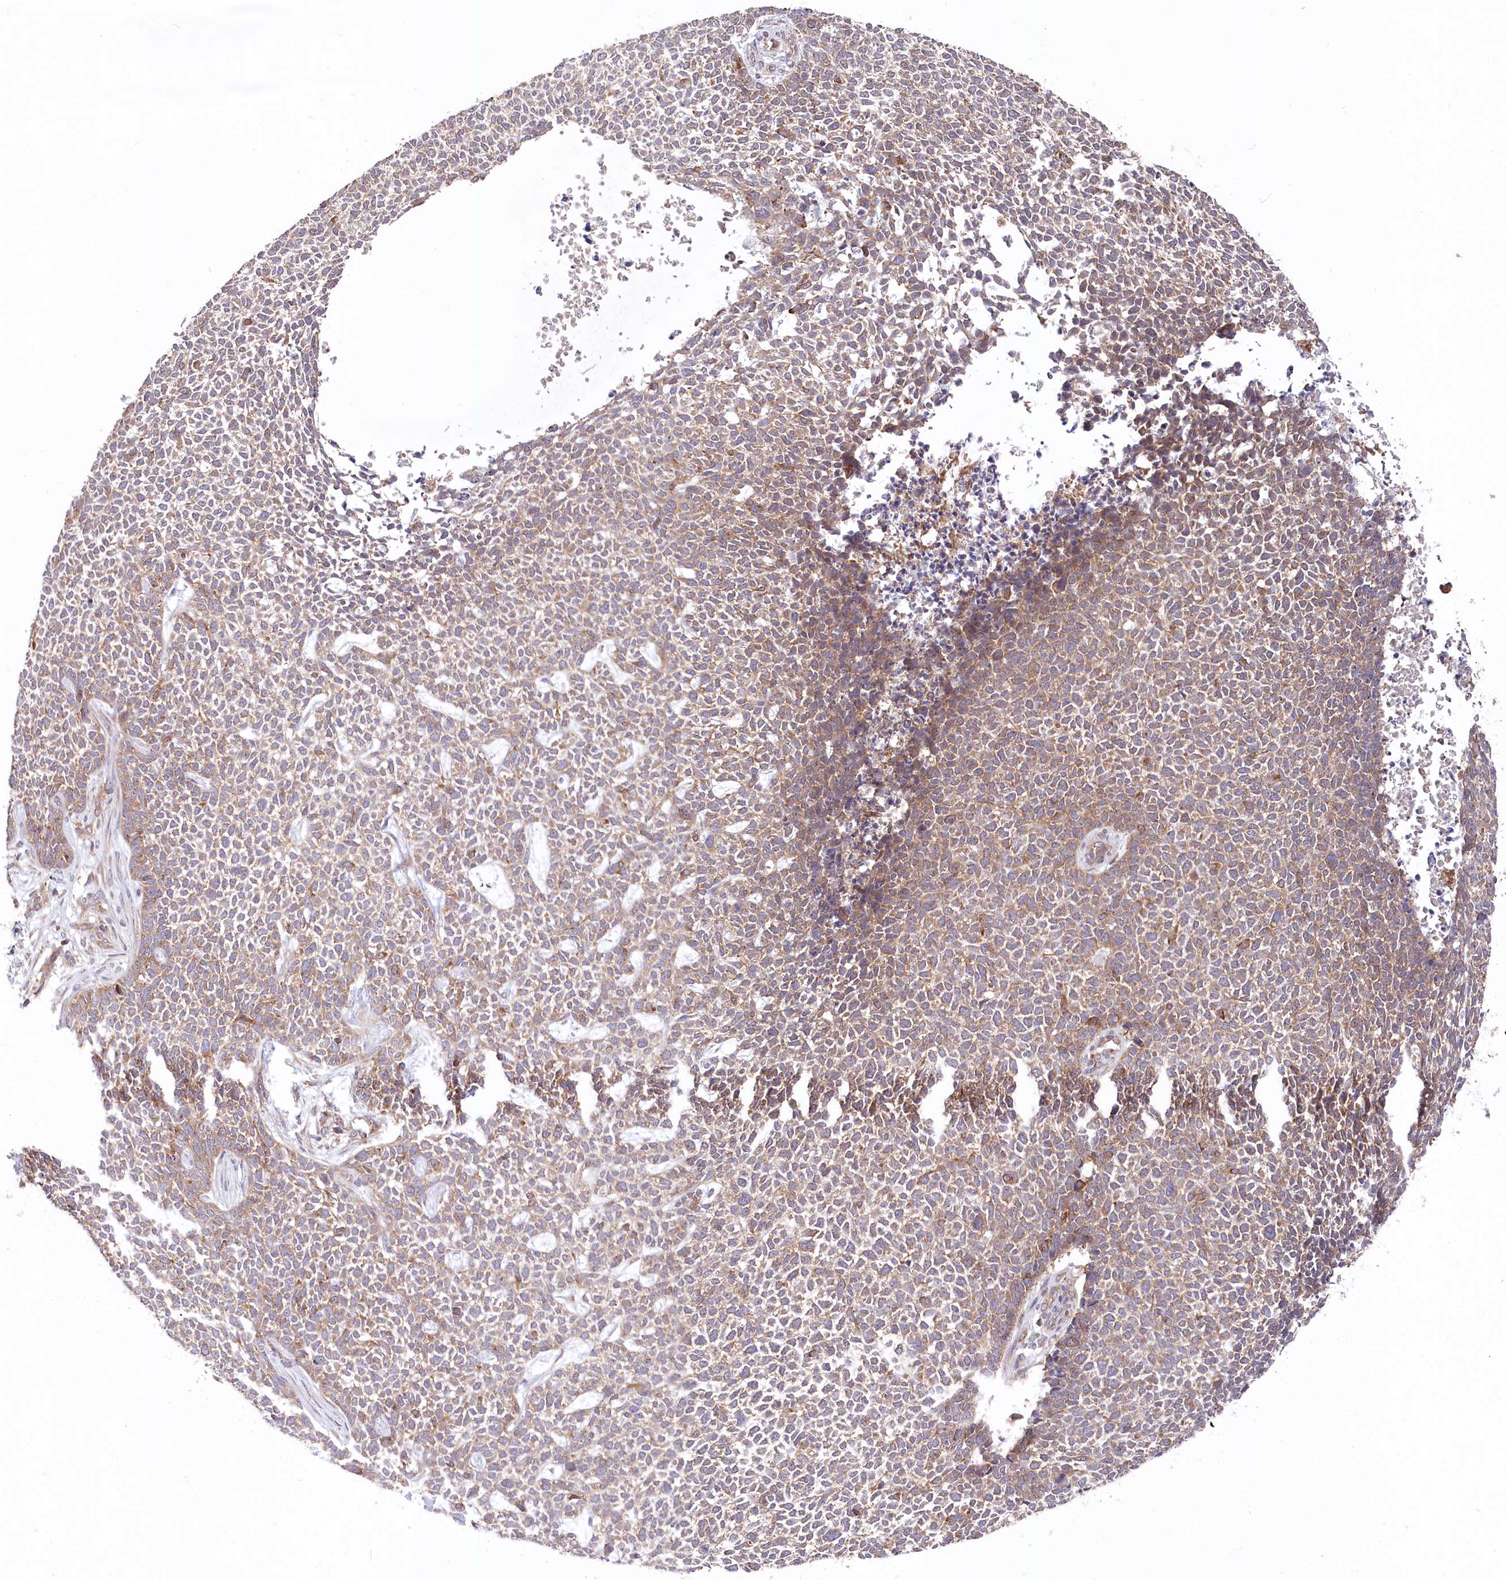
{"staining": {"intensity": "weak", "quantity": ">75%", "location": "cytoplasmic/membranous"}, "tissue": "skin cancer", "cell_type": "Tumor cells", "image_type": "cancer", "snomed": [{"axis": "morphology", "description": "Basal cell carcinoma"}, {"axis": "topography", "description": "Skin"}], "caption": "The image displays a brown stain indicating the presence of a protein in the cytoplasmic/membranous of tumor cells in skin cancer (basal cell carcinoma).", "gene": "PPP1R21", "patient": {"sex": "female", "age": 84}}